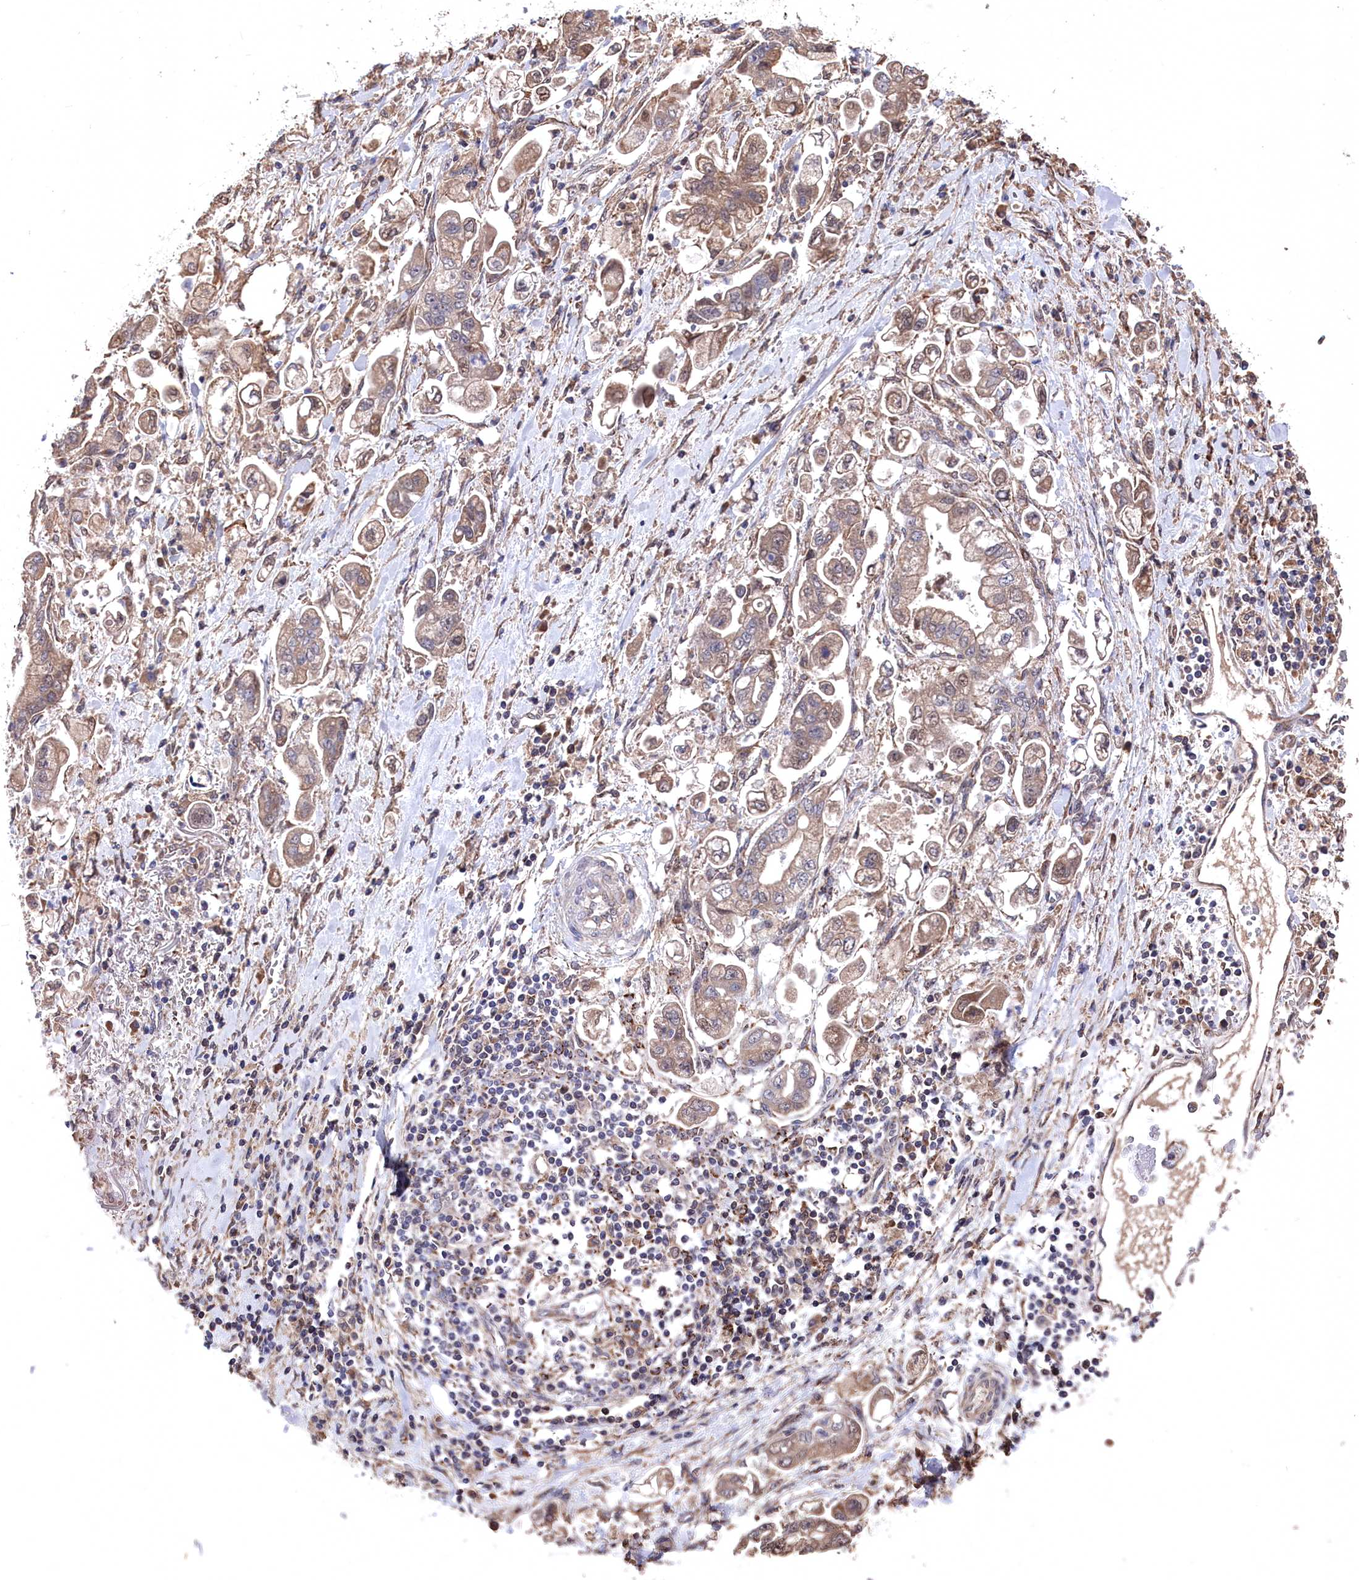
{"staining": {"intensity": "weak", "quantity": ">75%", "location": "cytoplasmic/membranous"}, "tissue": "stomach cancer", "cell_type": "Tumor cells", "image_type": "cancer", "snomed": [{"axis": "morphology", "description": "Adenocarcinoma, NOS"}, {"axis": "topography", "description": "Stomach"}], "caption": "Weak cytoplasmic/membranous protein positivity is present in about >75% of tumor cells in adenocarcinoma (stomach).", "gene": "SLC12A4", "patient": {"sex": "male", "age": 62}}